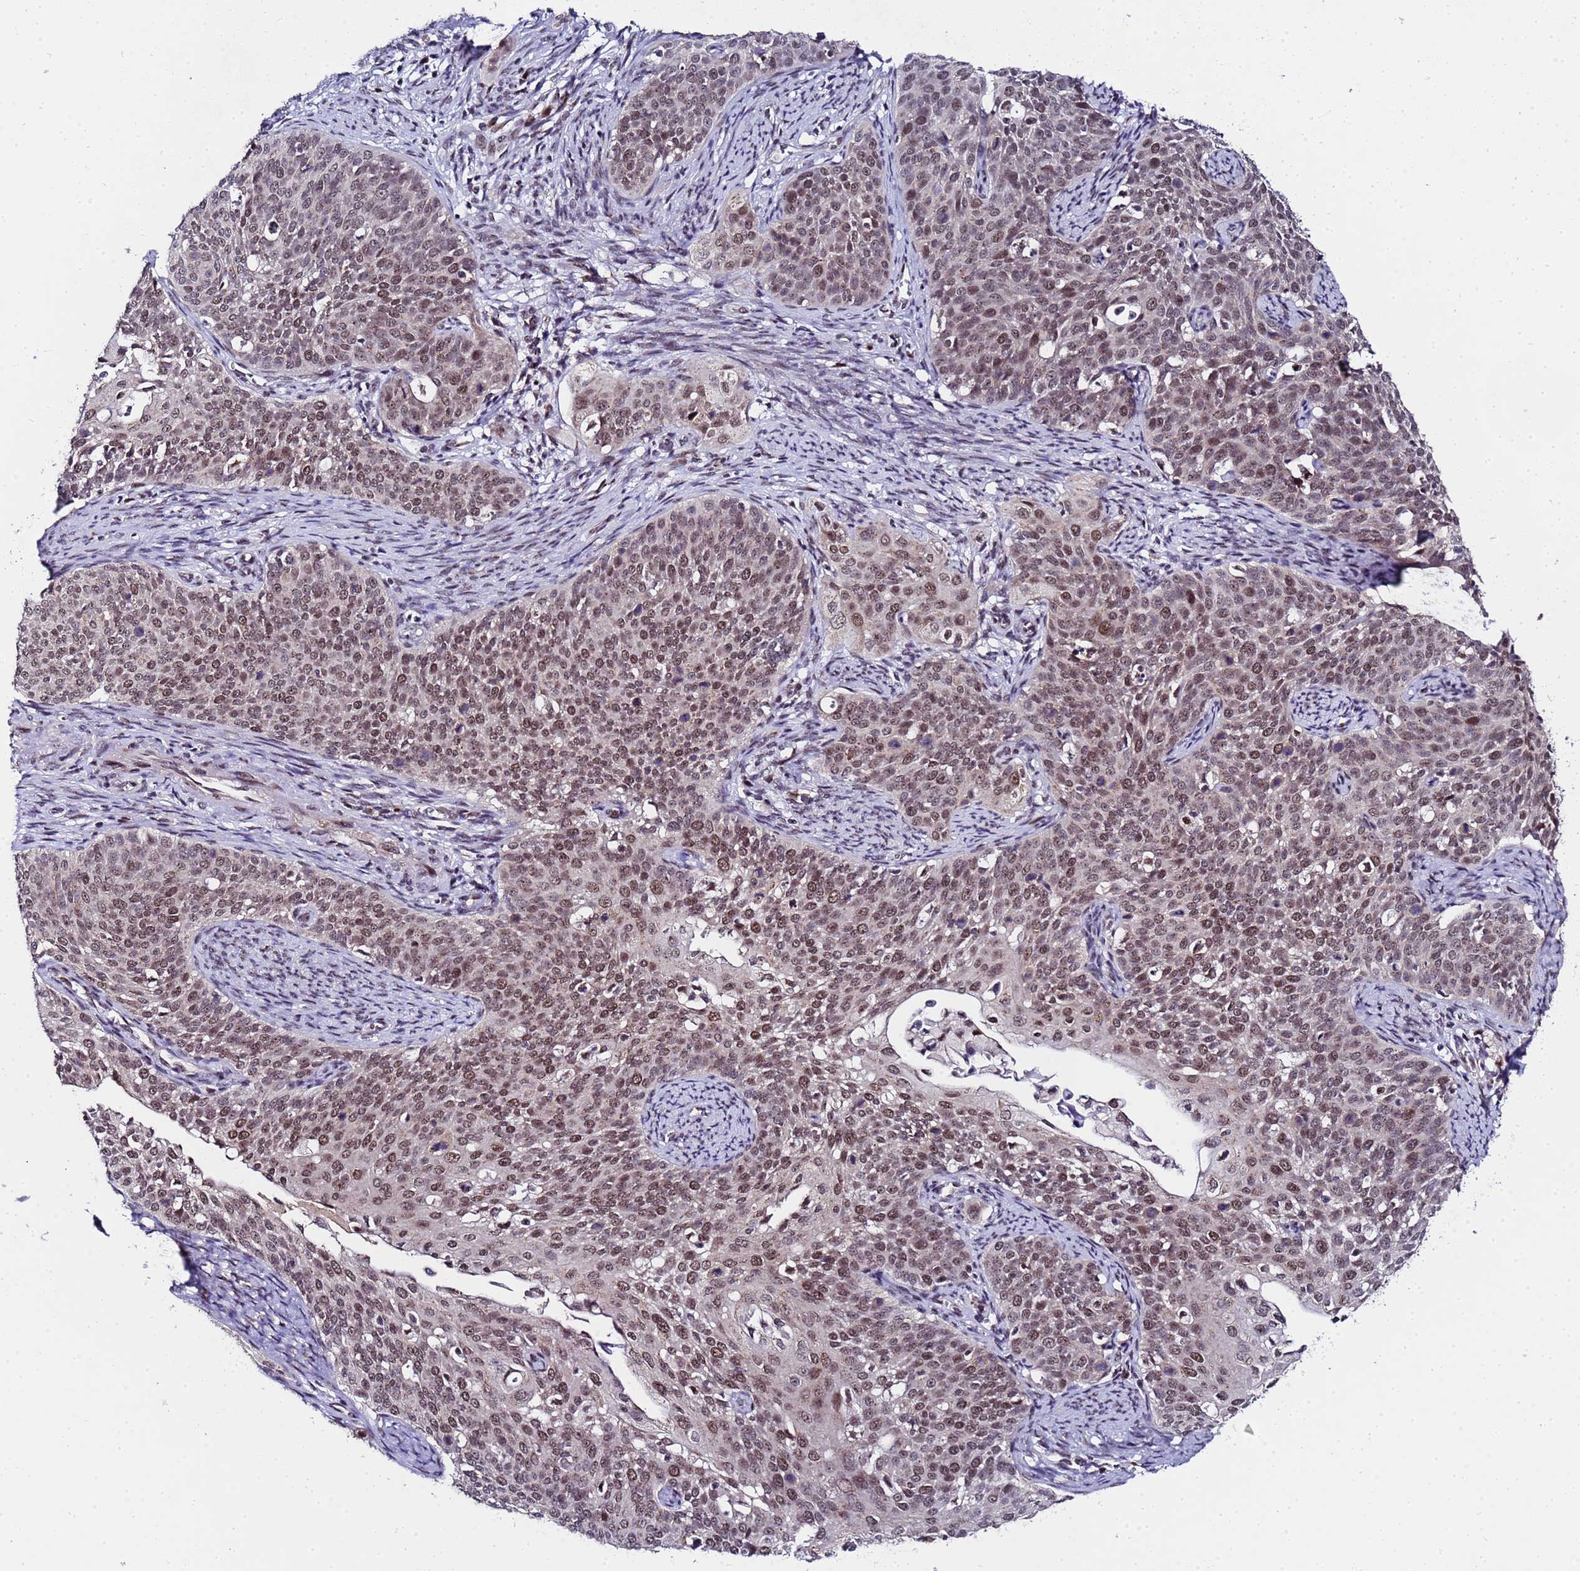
{"staining": {"intensity": "moderate", "quantity": ">75%", "location": "nuclear"}, "tissue": "cervical cancer", "cell_type": "Tumor cells", "image_type": "cancer", "snomed": [{"axis": "morphology", "description": "Squamous cell carcinoma, NOS"}, {"axis": "topography", "description": "Cervix"}], "caption": "This histopathology image displays immunohistochemistry (IHC) staining of cervical cancer (squamous cell carcinoma), with medium moderate nuclear positivity in approximately >75% of tumor cells.", "gene": "C19orf47", "patient": {"sex": "female", "age": 44}}